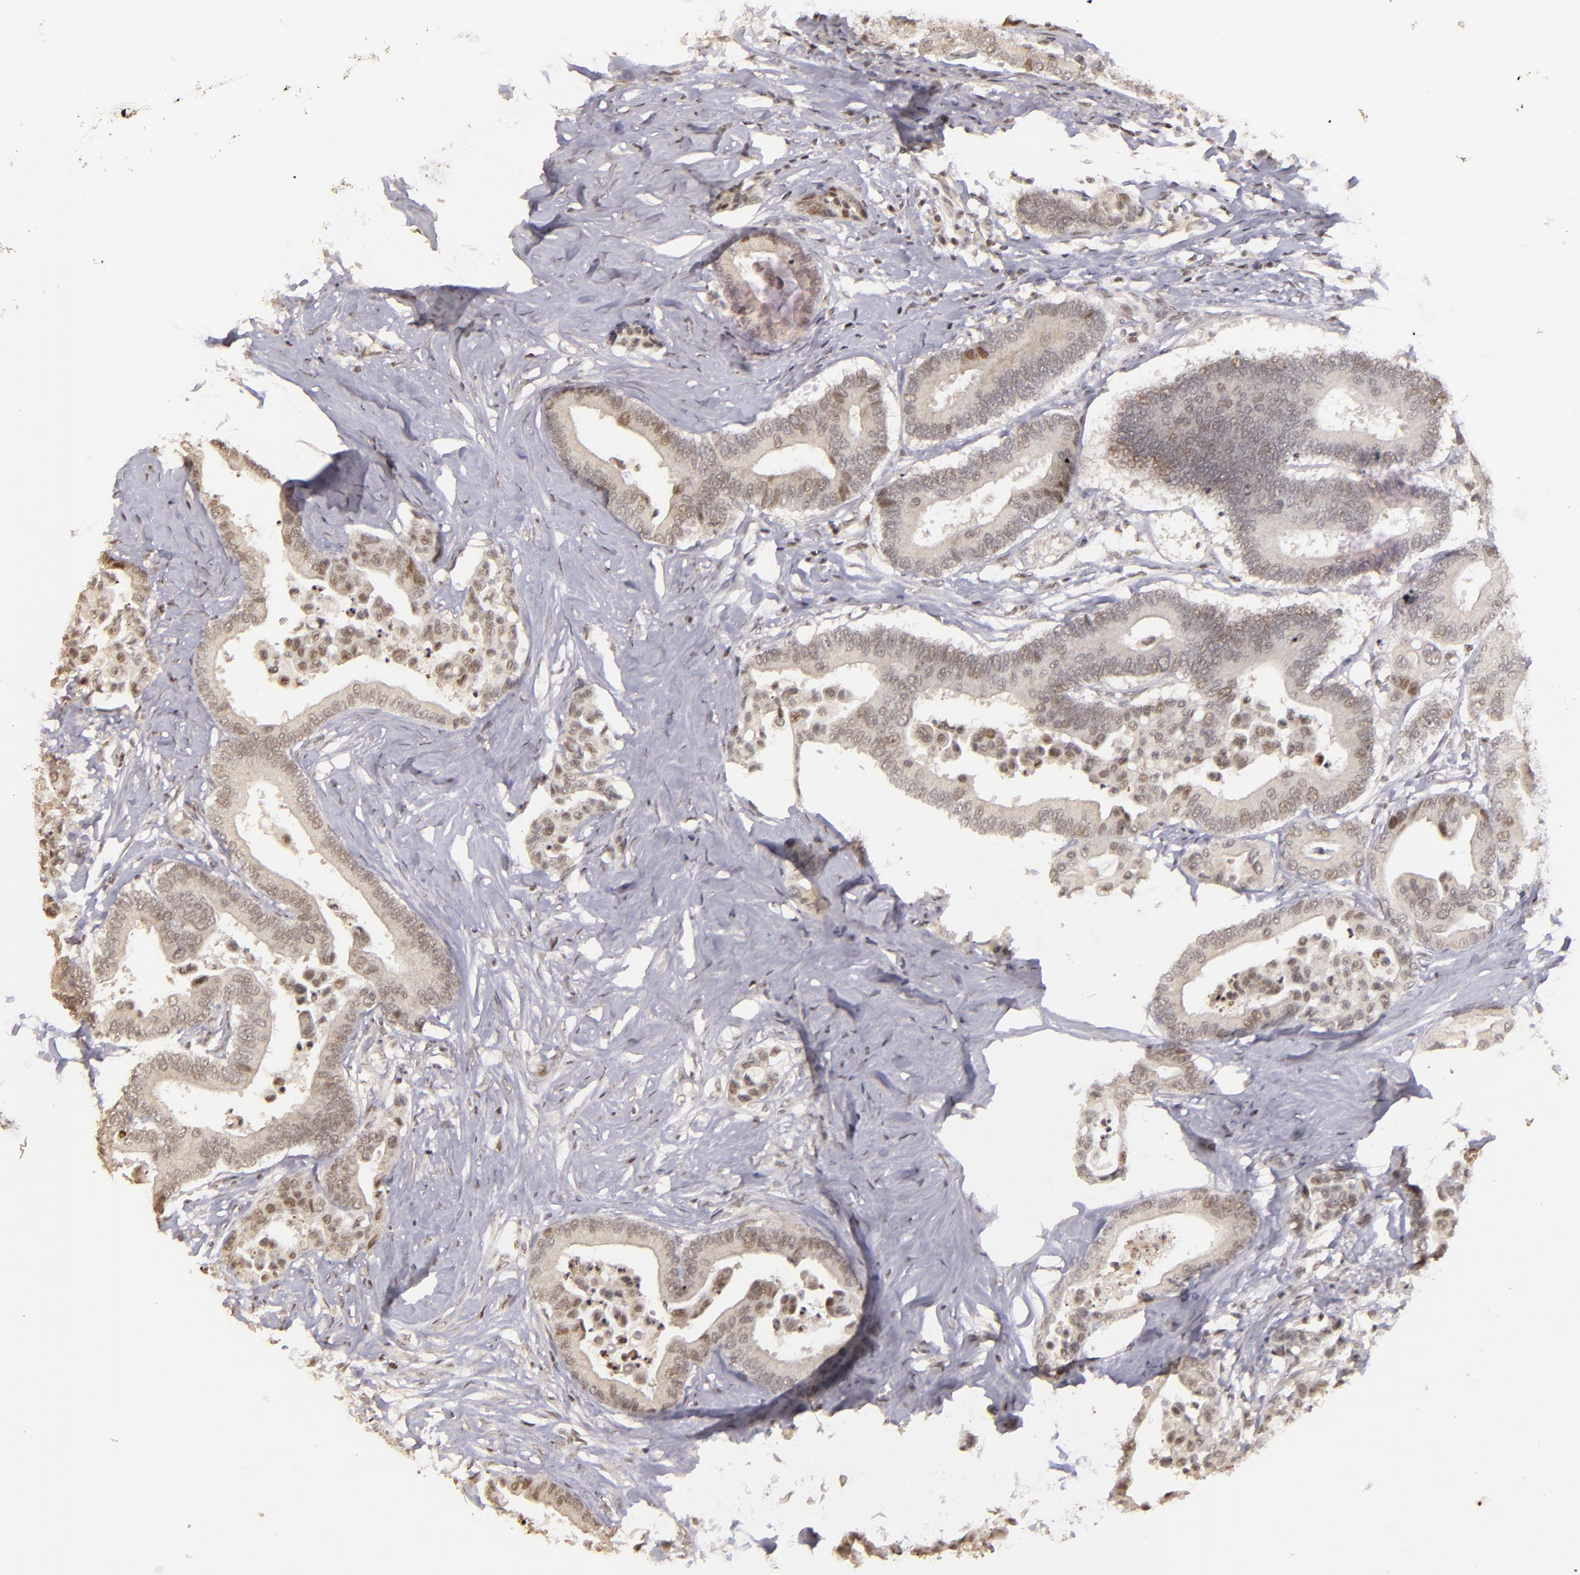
{"staining": {"intensity": "moderate", "quantity": "<25%", "location": "nuclear"}, "tissue": "colorectal cancer", "cell_type": "Tumor cells", "image_type": "cancer", "snomed": [{"axis": "morphology", "description": "Adenocarcinoma, NOS"}, {"axis": "topography", "description": "Colon"}], "caption": "Tumor cells exhibit low levels of moderate nuclear expression in about <25% of cells in human adenocarcinoma (colorectal).", "gene": "RARB", "patient": {"sex": "male", "age": 82}}